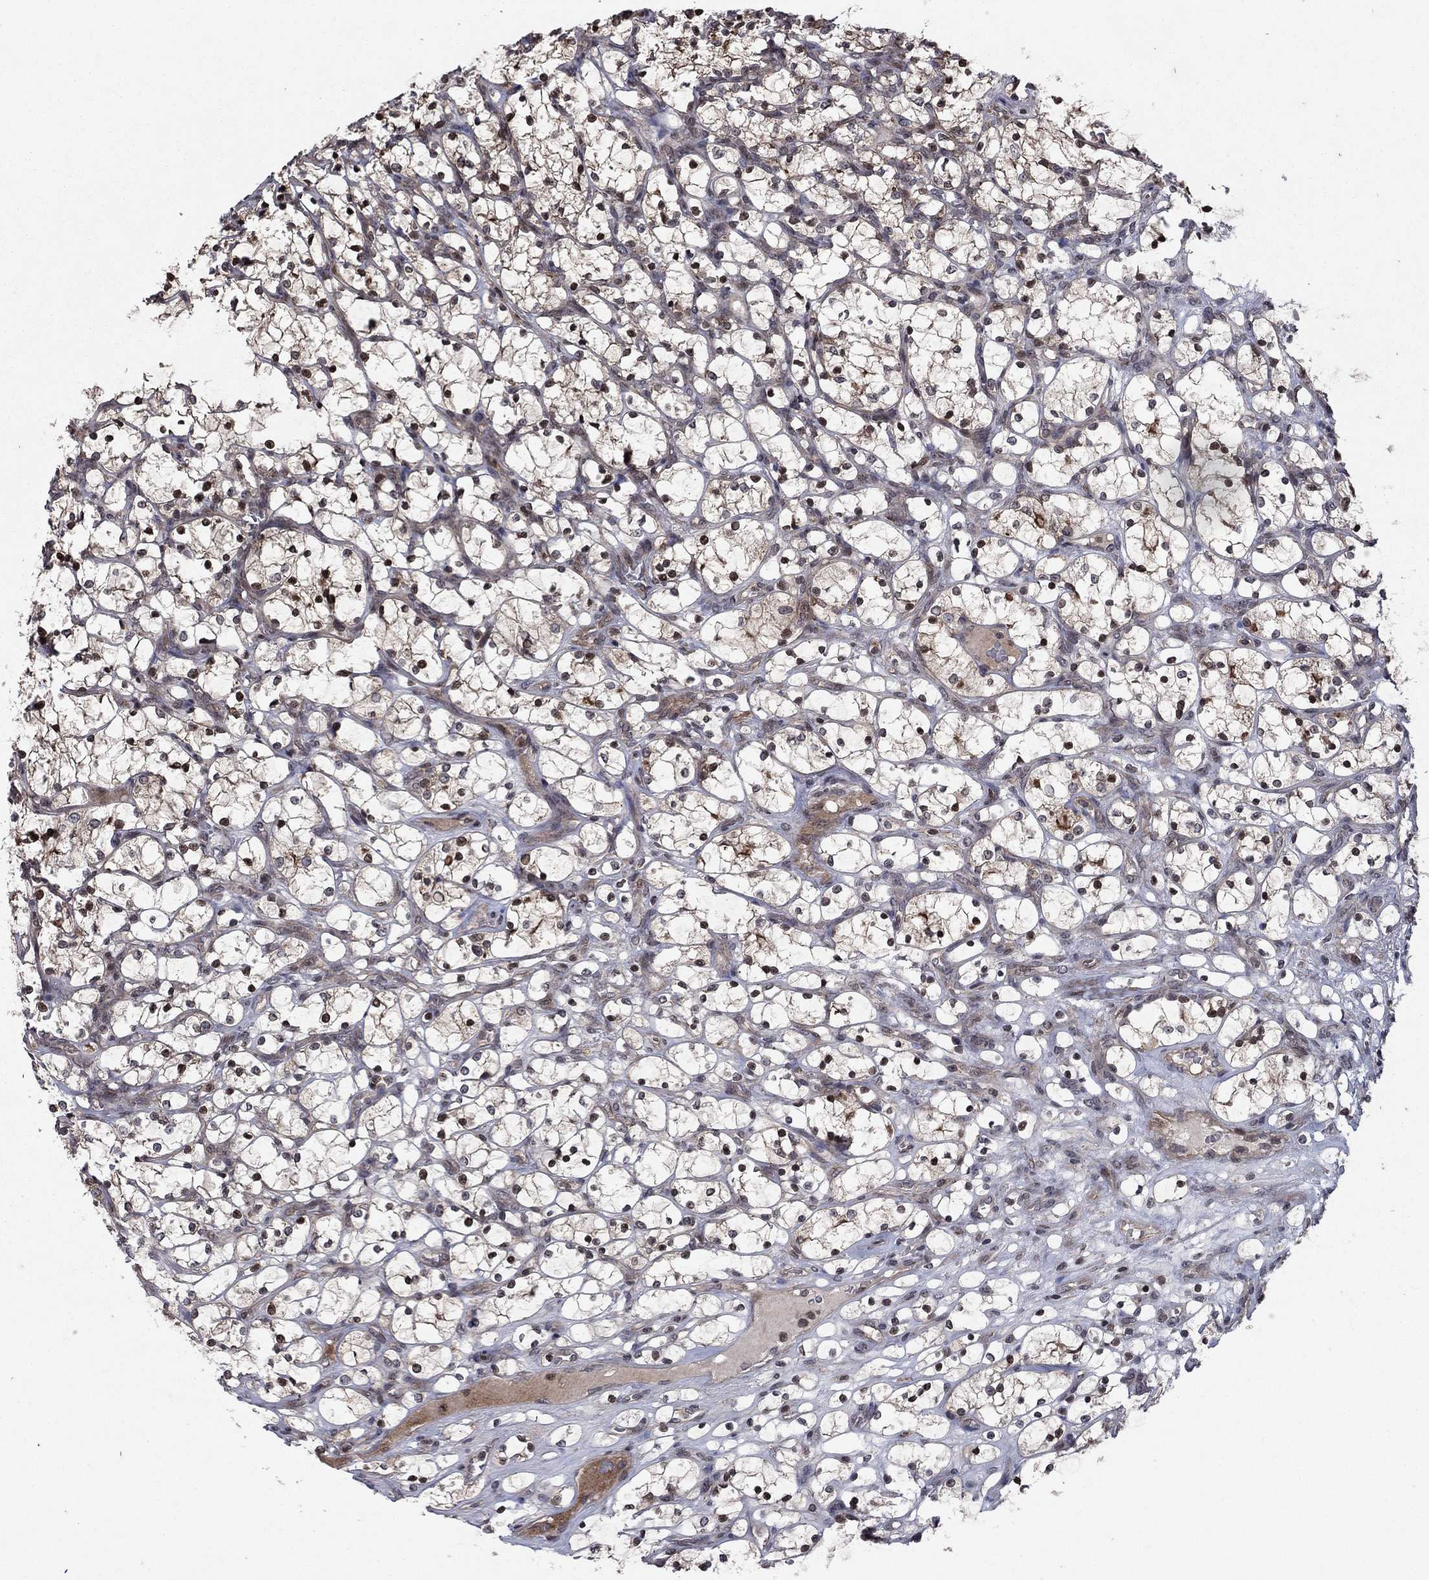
{"staining": {"intensity": "moderate", "quantity": "25%-75%", "location": "cytoplasmic/membranous,nuclear"}, "tissue": "renal cancer", "cell_type": "Tumor cells", "image_type": "cancer", "snomed": [{"axis": "morphology", "description": "Adenocarcinoma, NOS"}, {"axis": "topography", "description": "Kidney"}], "caption": "There is medium levels of moderate cytoplasmic/membranous and nuclear expression in tumor cells of renal cancer, as demonstrated by immunohistochemical staining (brown color).", "gene": "SORBS1", "patient": {"sex": "female", "age": 69}}